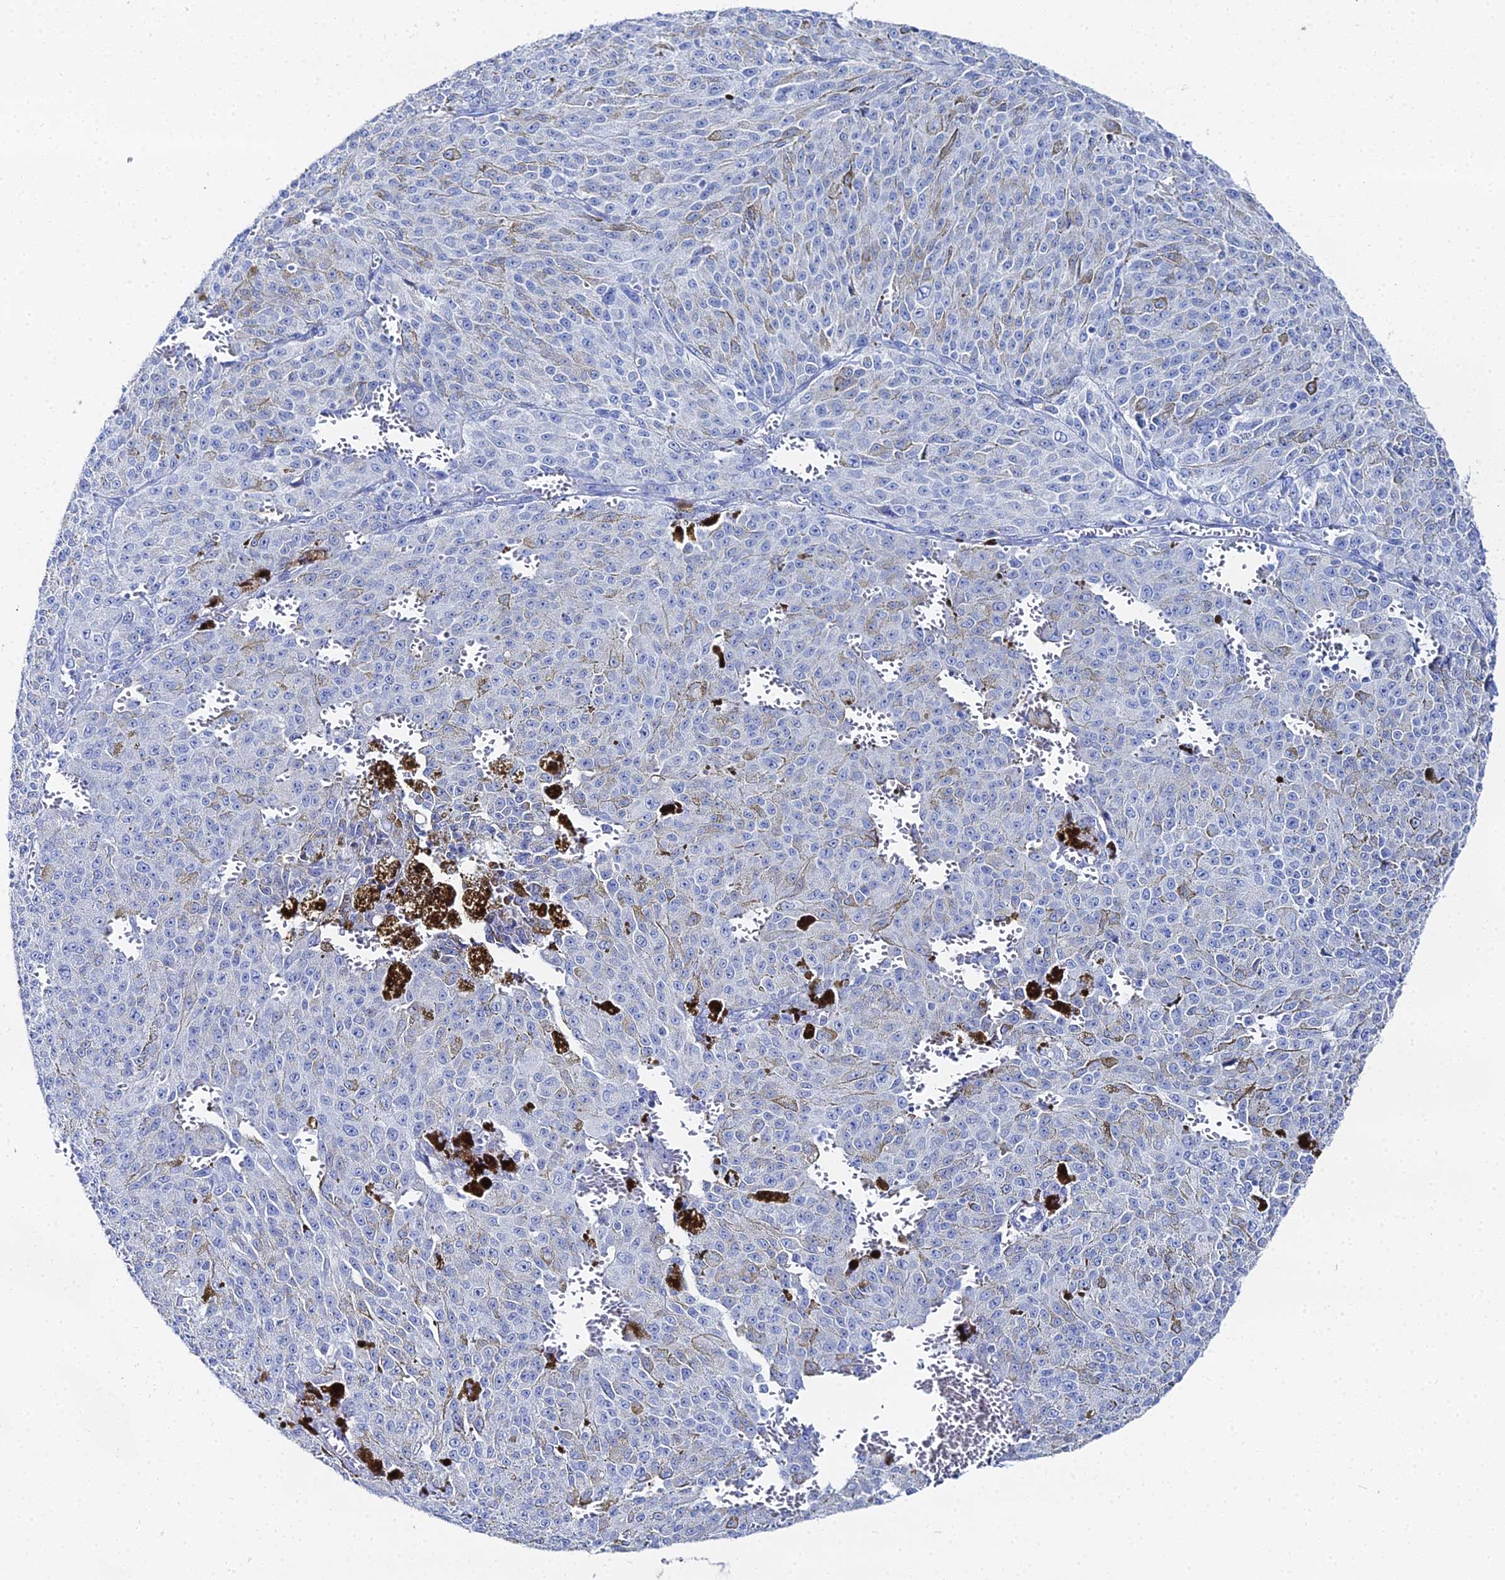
{"staining": {"intensity": "negative", "quantity": "none", "location": "none"}, "tissue": "melanoma", "cell_type": "Tumor cells", "image_type": "cancer", "snomed": [{"axis": "morphology", "description": "Malignant melanoma, NOS"}, {"axis": "topography", "description": "Skin"}], "caption": "High magnification brightfield microscopy of melanoma stained with DAB (brown) and counterstained with hematoxylin (blue): tumor cells show no significant expression. Brightfield microscopy of immunohistochemistry stained with DAB (brown) and hematoxylin (blue), captured at high magnification.", "gene": "DHX34", "patient": {"sex": "female", "age": 52}}